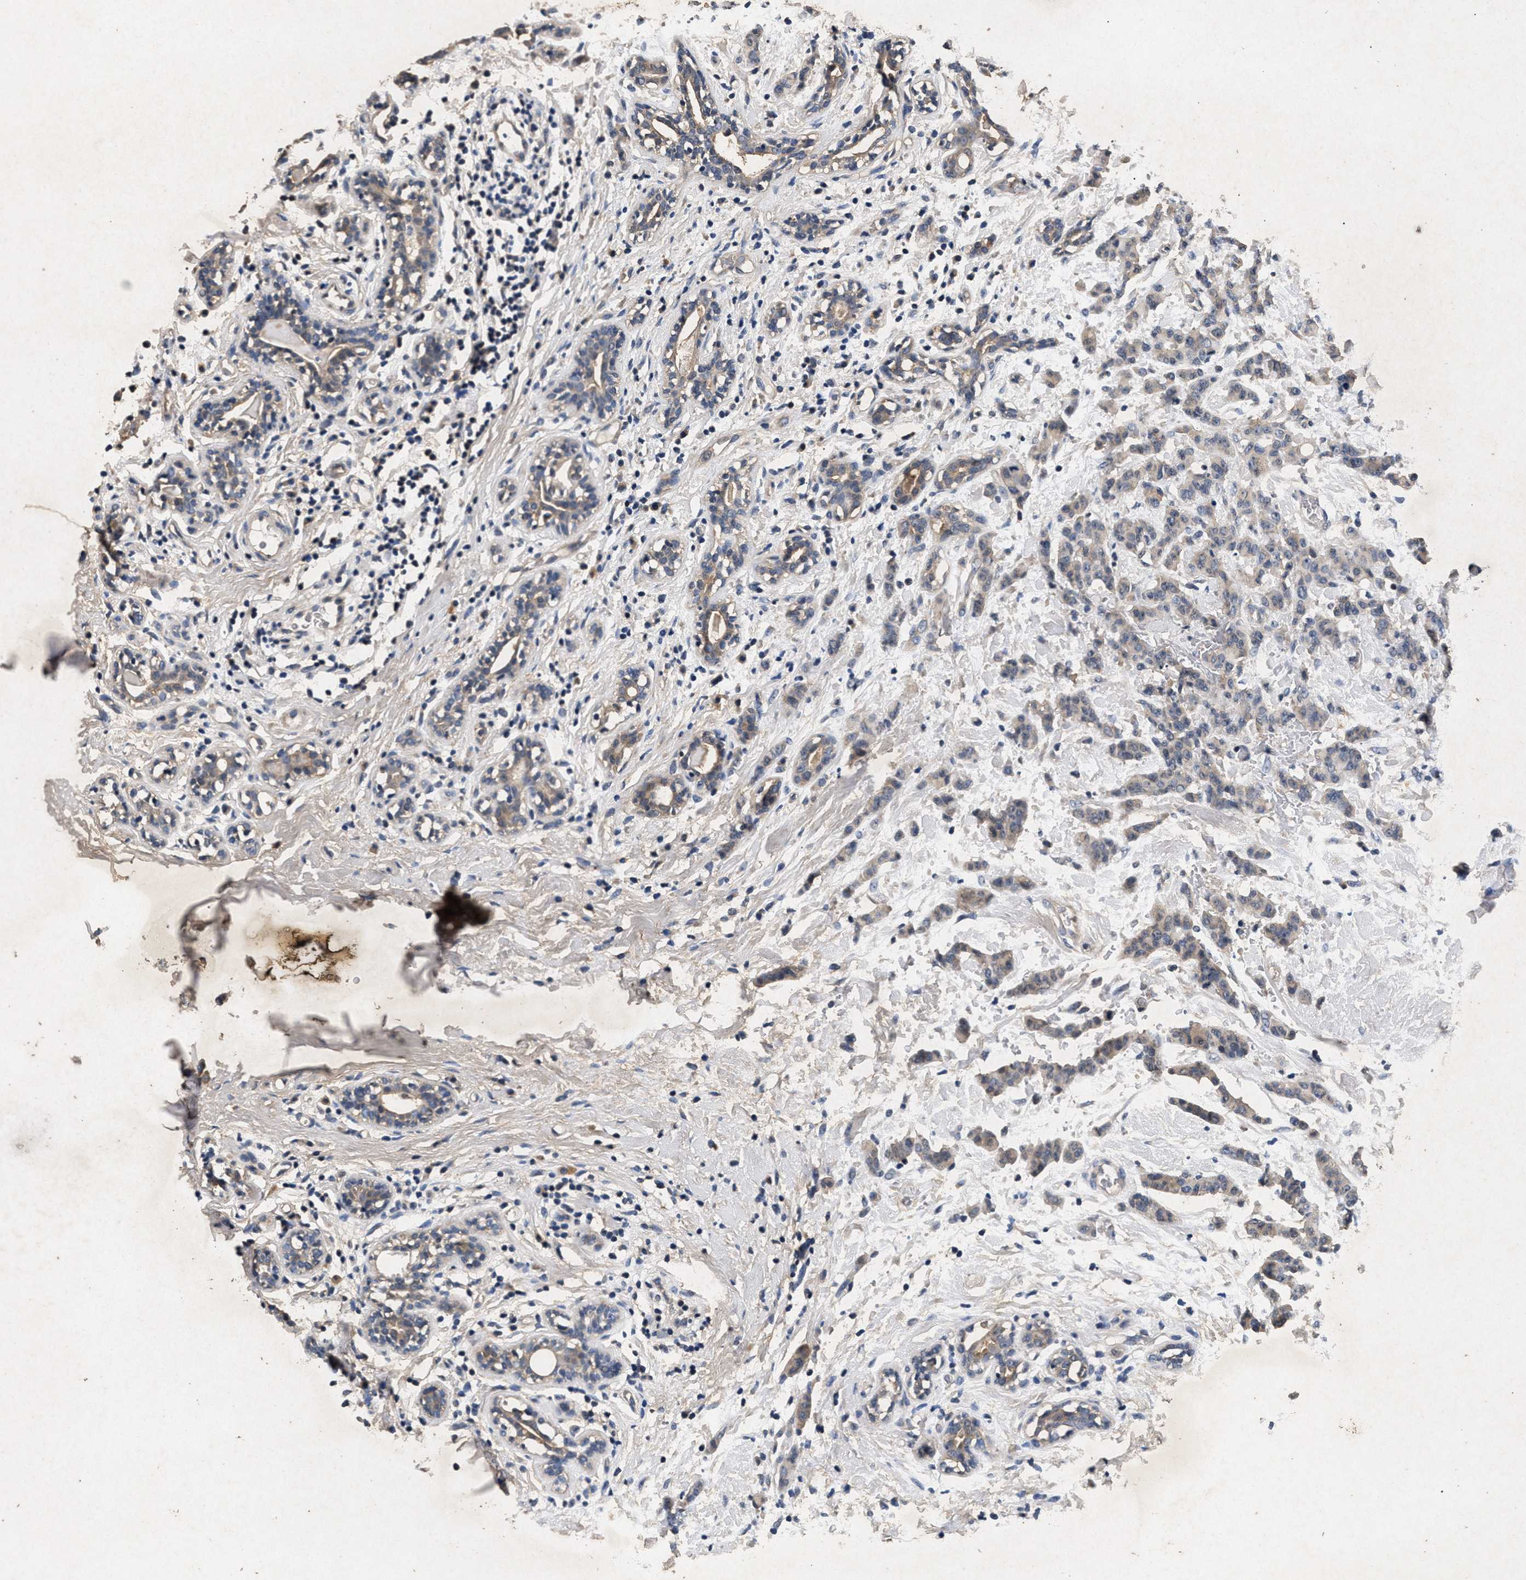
{"staining": {"intensity": "weak", "quantity": "<25%", "location": "cytoplasmic/membranous"}, "tissue": "breast cancer", "cell_type": "Tumor cells", "image_type": "cancer", "snomed": [{"axis": "morphology", "description": "Normal tissue, NOS"}, {"axis": "morphology", "description": "Duct carcinoma"}, {"axis": "topography", "description": "Breast"}], "caption": "Protein analysis of intraductal carcinoma (breast) demonstrates no significant staining in tumor cells.", "gene": "PPP1CC", "patient": {"sex": "female", "age": 40}}